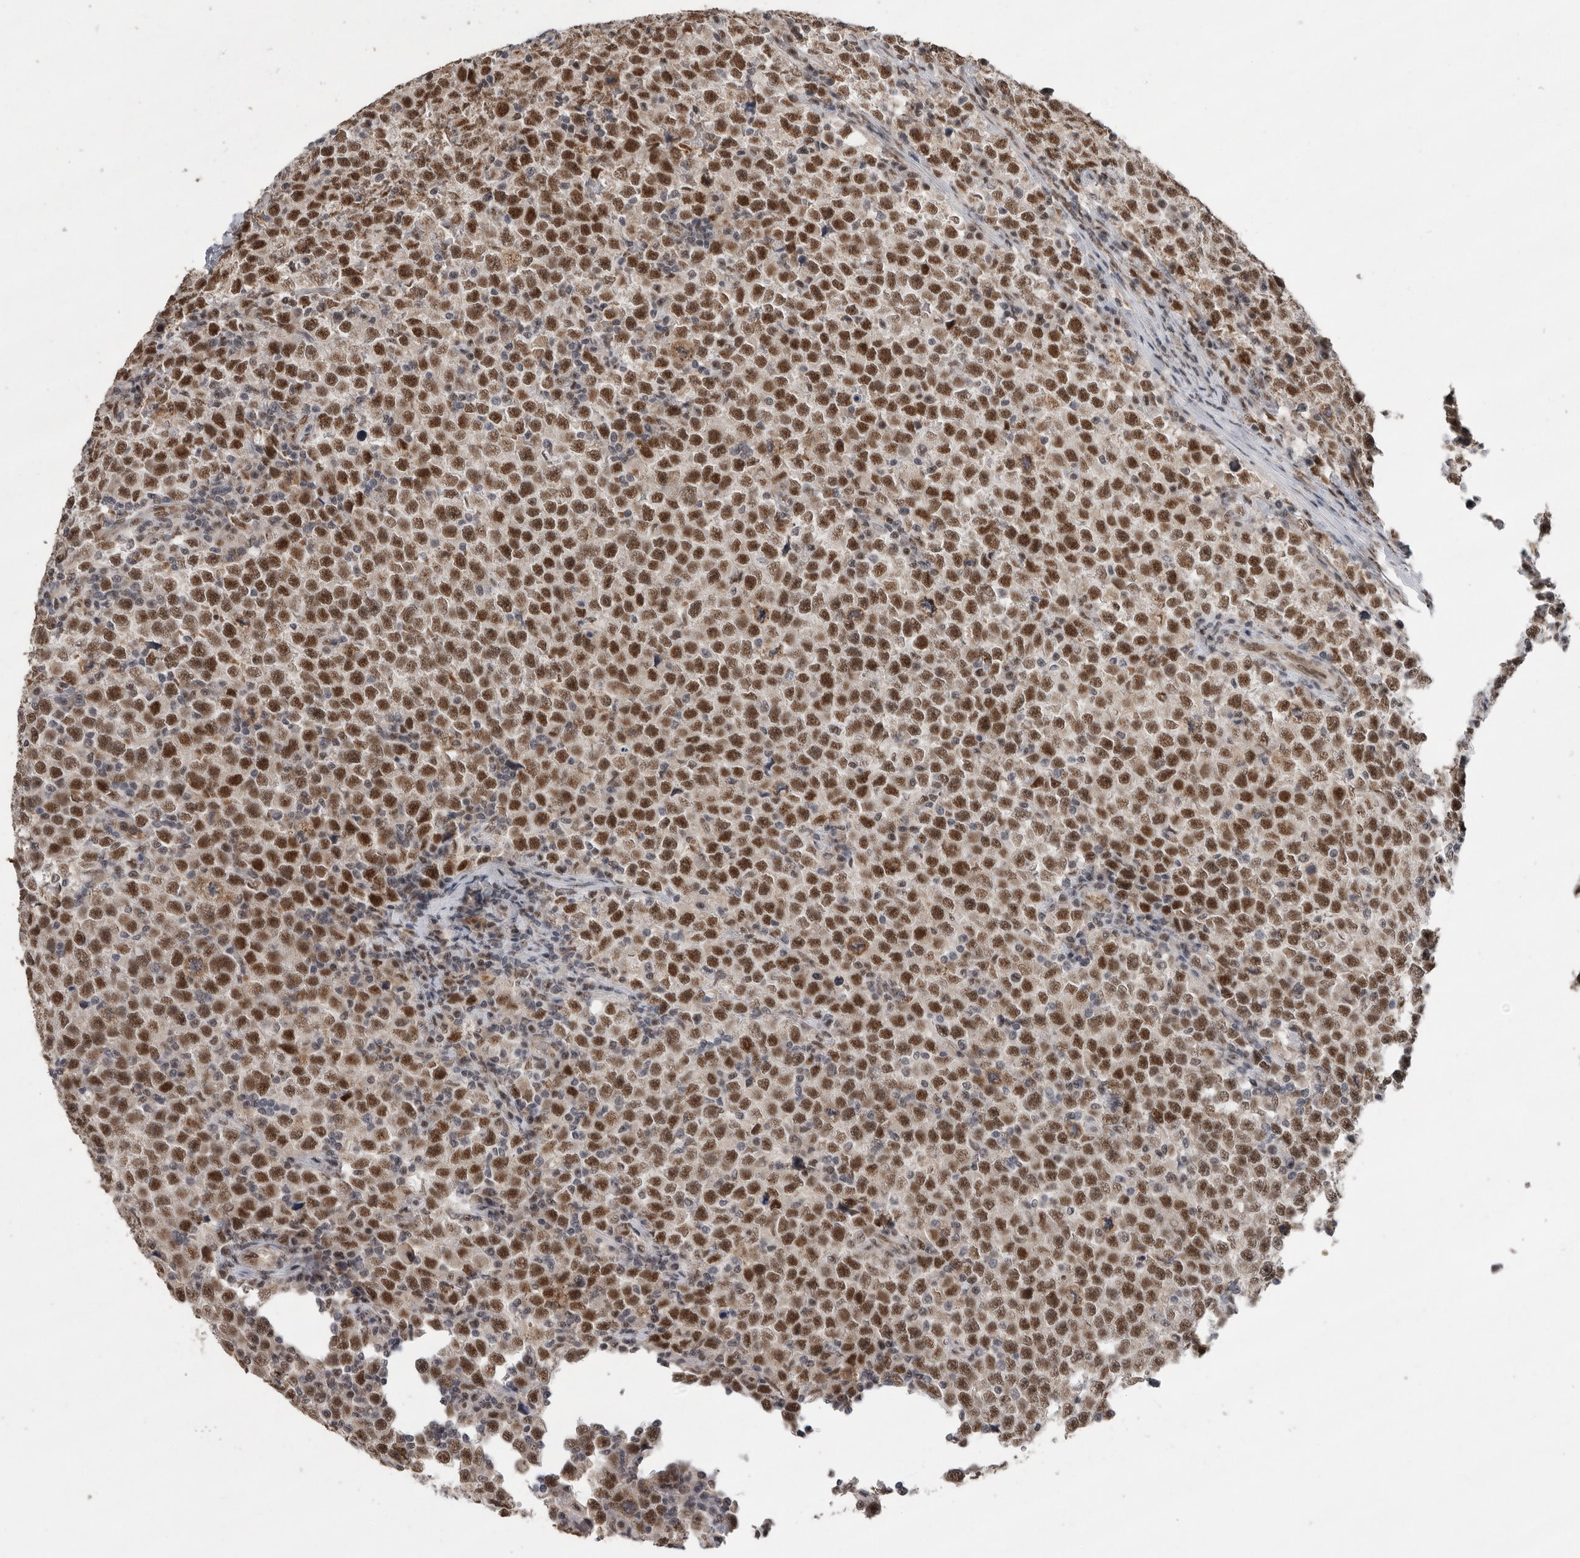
{"staining": {"intensity": "strong", "quantity": ">75%", "location": "nuclear"}, "tissue": "testis cancer", "cell_type": "Tumor cells", "image_type": "cancer", "snomed": [{"axis": "morphology", "description": "Seminoma, NOS"}, {"axis": "topography", "description": "Testis"}], "caption": "The micrograph reveals staining of testis seminoma, revealing strong nuclear protein positivity (brown color) within tumor cells.", "gene": "PPP1R10", "patient": {"sex": "male", "age": 43}}